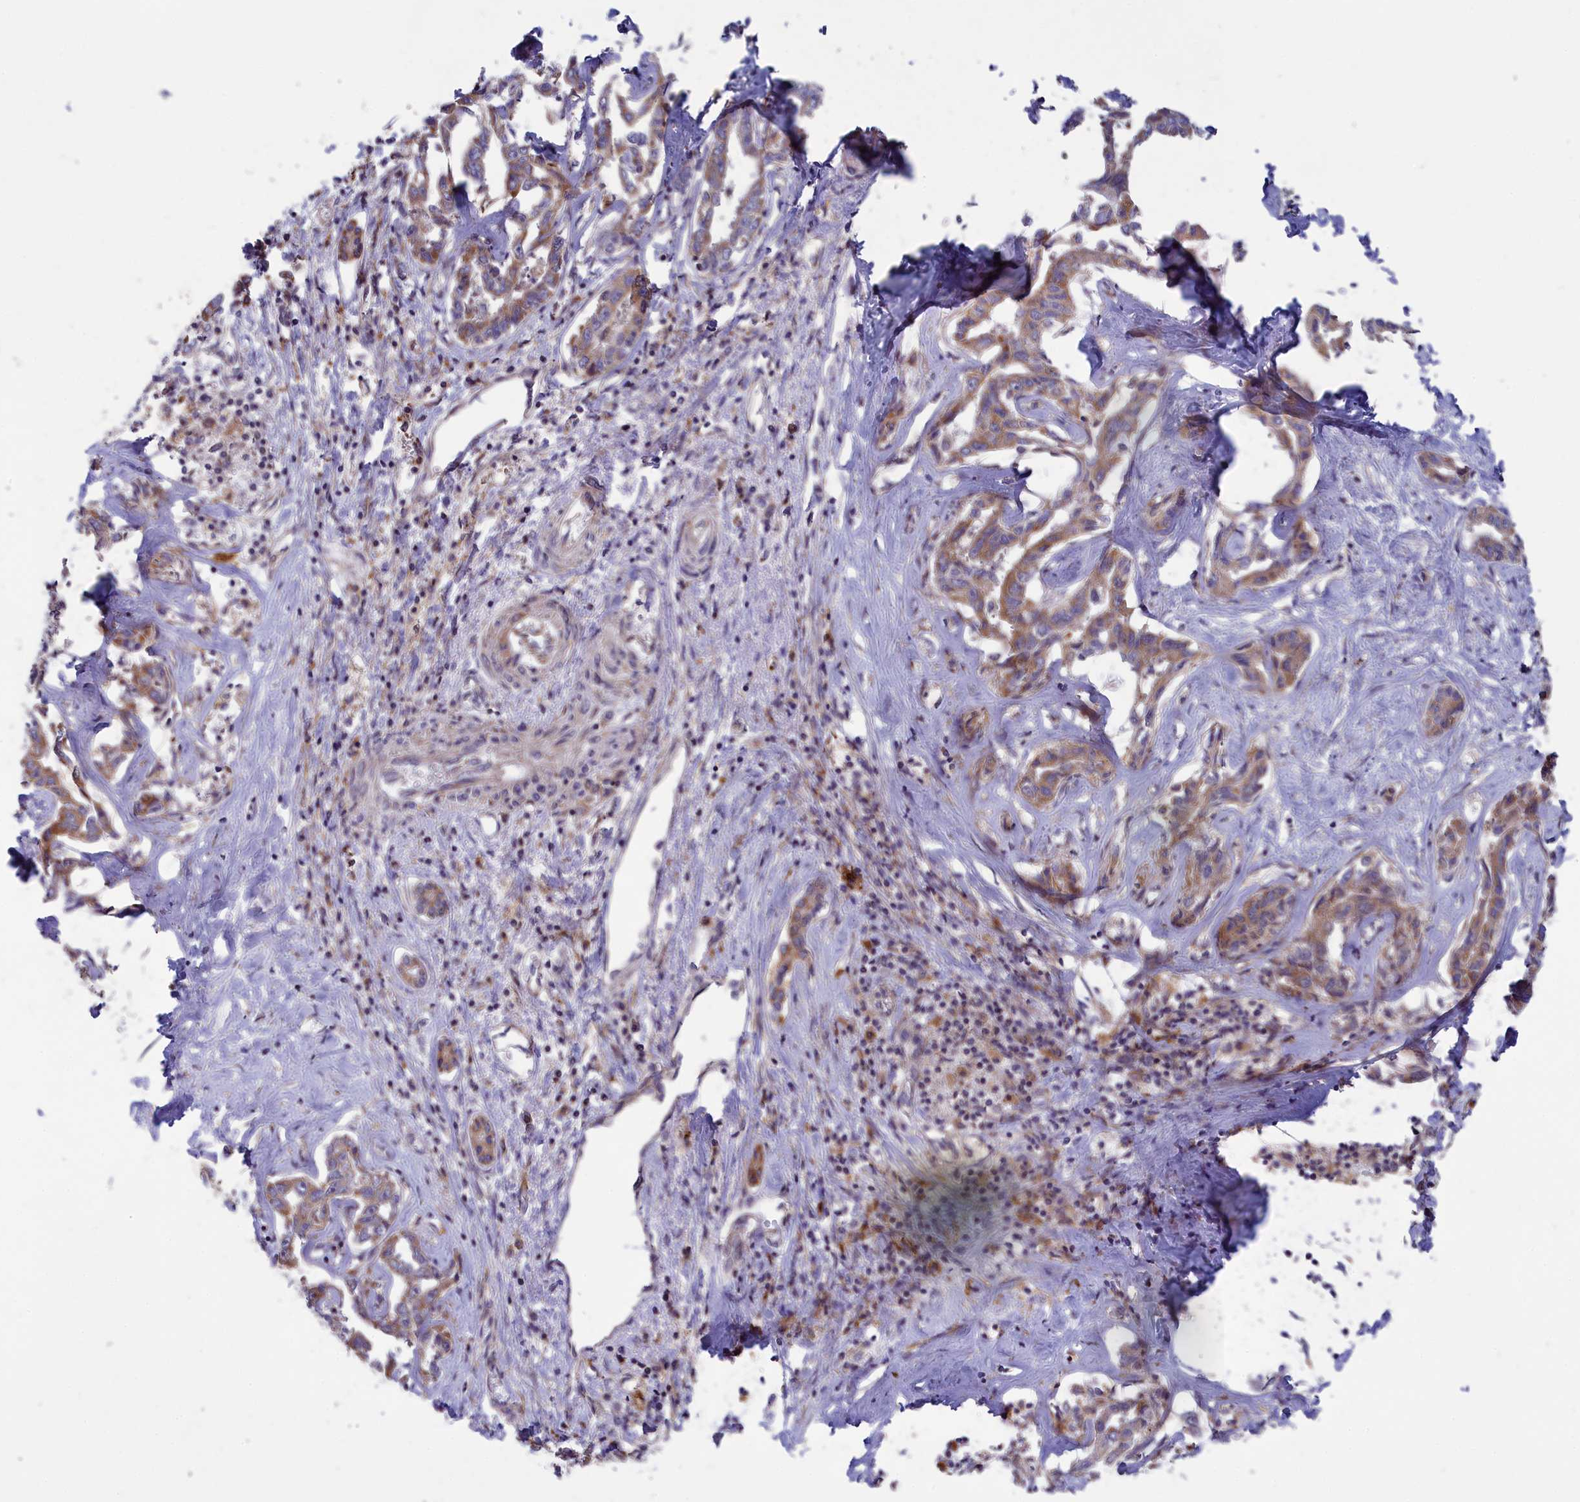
{"staining": {"intensity": "moderate", "quantity": ">75%", "location": "cytoplasmic/membranous"}, "tissue": "liver cancer", "cell_type": "Tumor cells", "image_type": "cancer", "snomed": [{"axis": "morphology", "description": "Cholangiocarcinoma"}, {"axis": "topography", "description": "Liver"}], "caption": "Tumor cells display moderate cytoplasmic/membranous positivity in approximately >75% of cells in liver cholangiocarcinoma. Ihc stains the protein in brown and the nuclei are stained blue.", "gene": "BLTP2", "patient": {"sex": "male", "age": 59}}